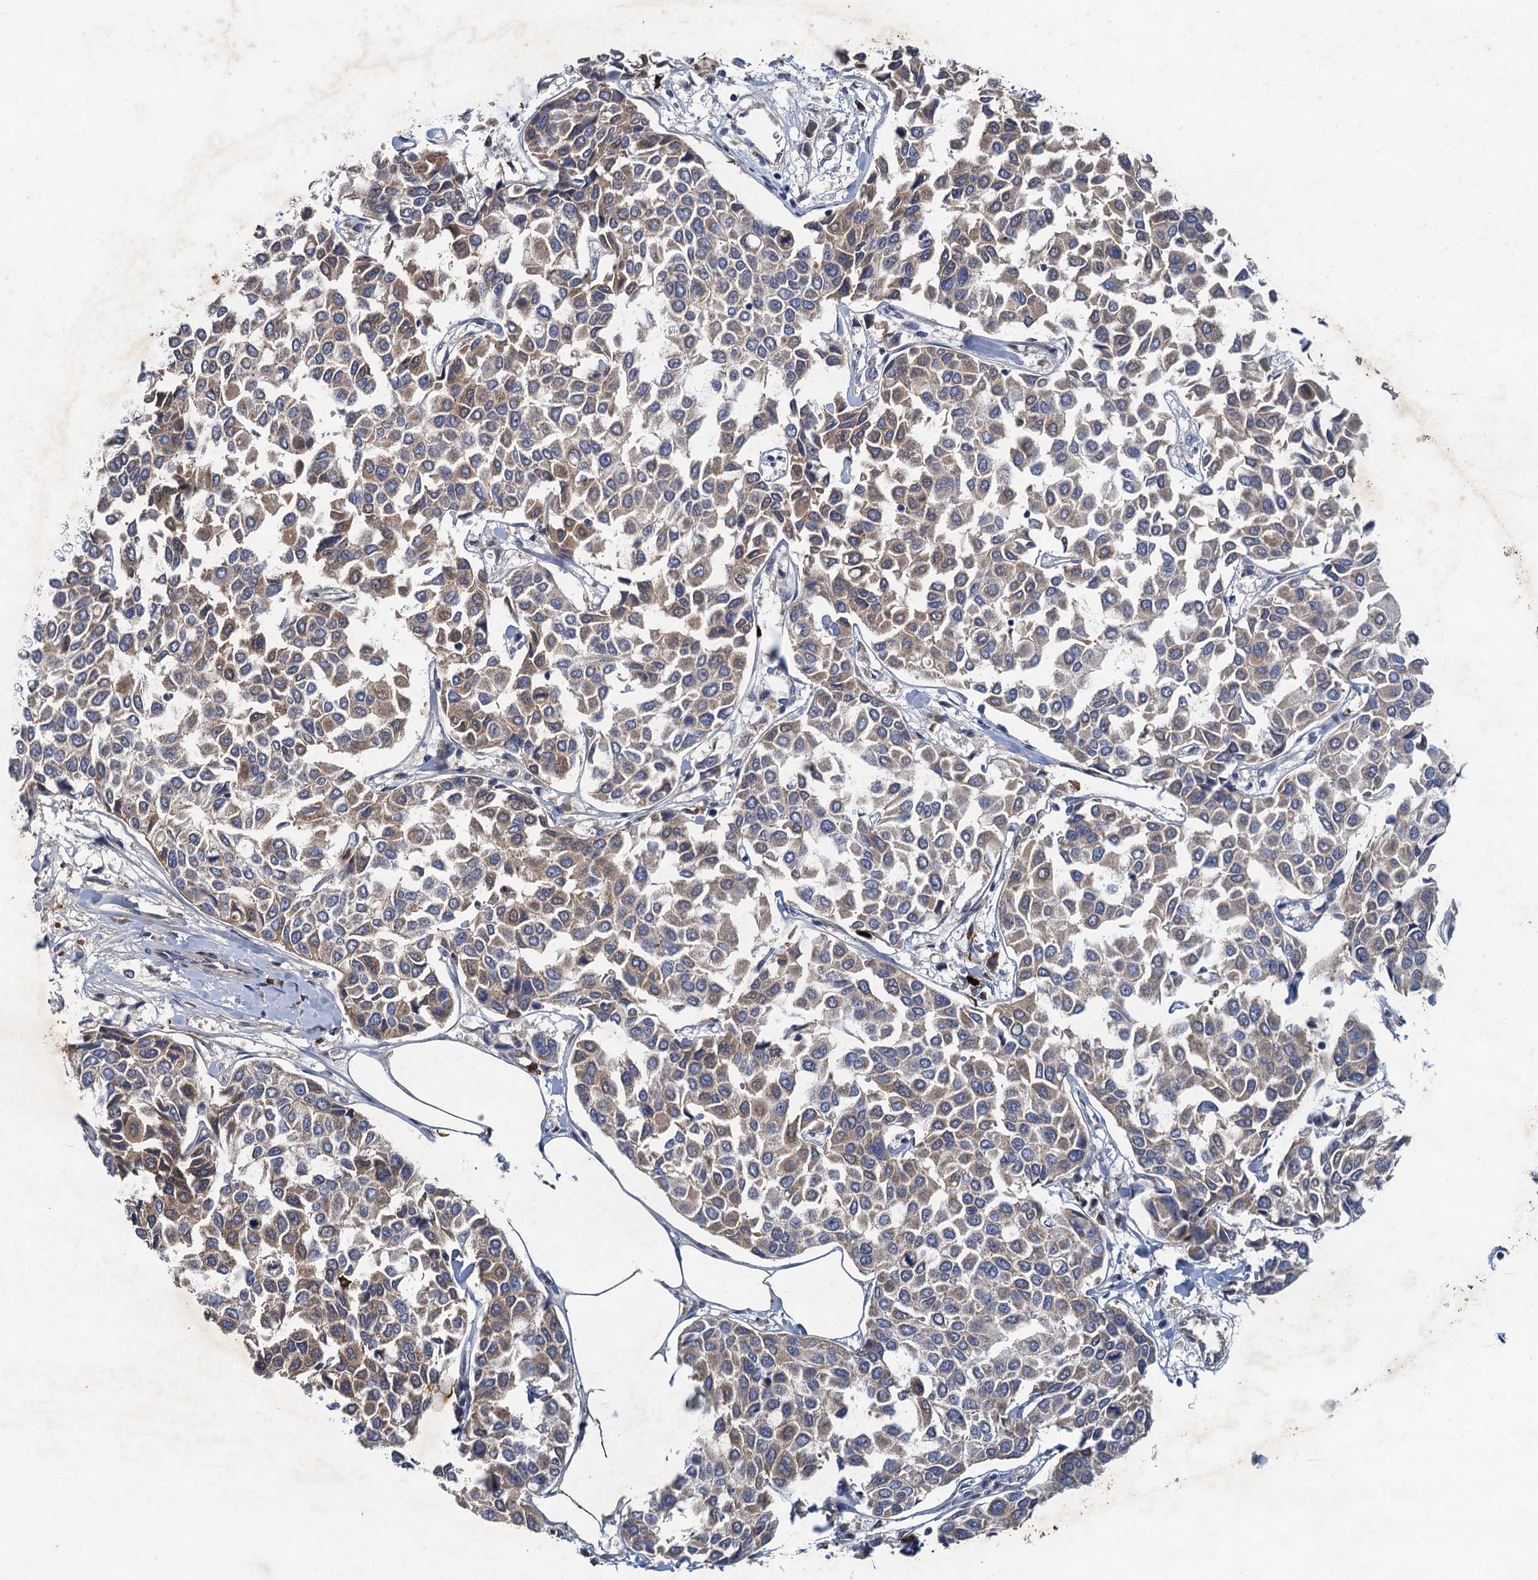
{"staining": {"intensity": "moderate", "quantity": ">75%", "location": "cytoplasmic/membranous"}, "tissue": "breast cancer", "cell_type": "Tumor cells", "image_type": "cancer", "snomed": [{"axis": "morphology", "description": "Duct carcinoma"}, {"axis": "topography", "description": "Breast"}], "caption": "Breast infiltrating ductal carcinoma tissue displays moderate cytoplasmic/membranous staining in about >75% of tumor cells, visualized by immunohistochemistry. The staining was performed using DAB to visualize the protein expression in brown, while the nuclei were stained in blue with hematoxylin (Magnification: 20x).", "gene": "TPCN1", "patient": {"sex": "female", "age": 55}}